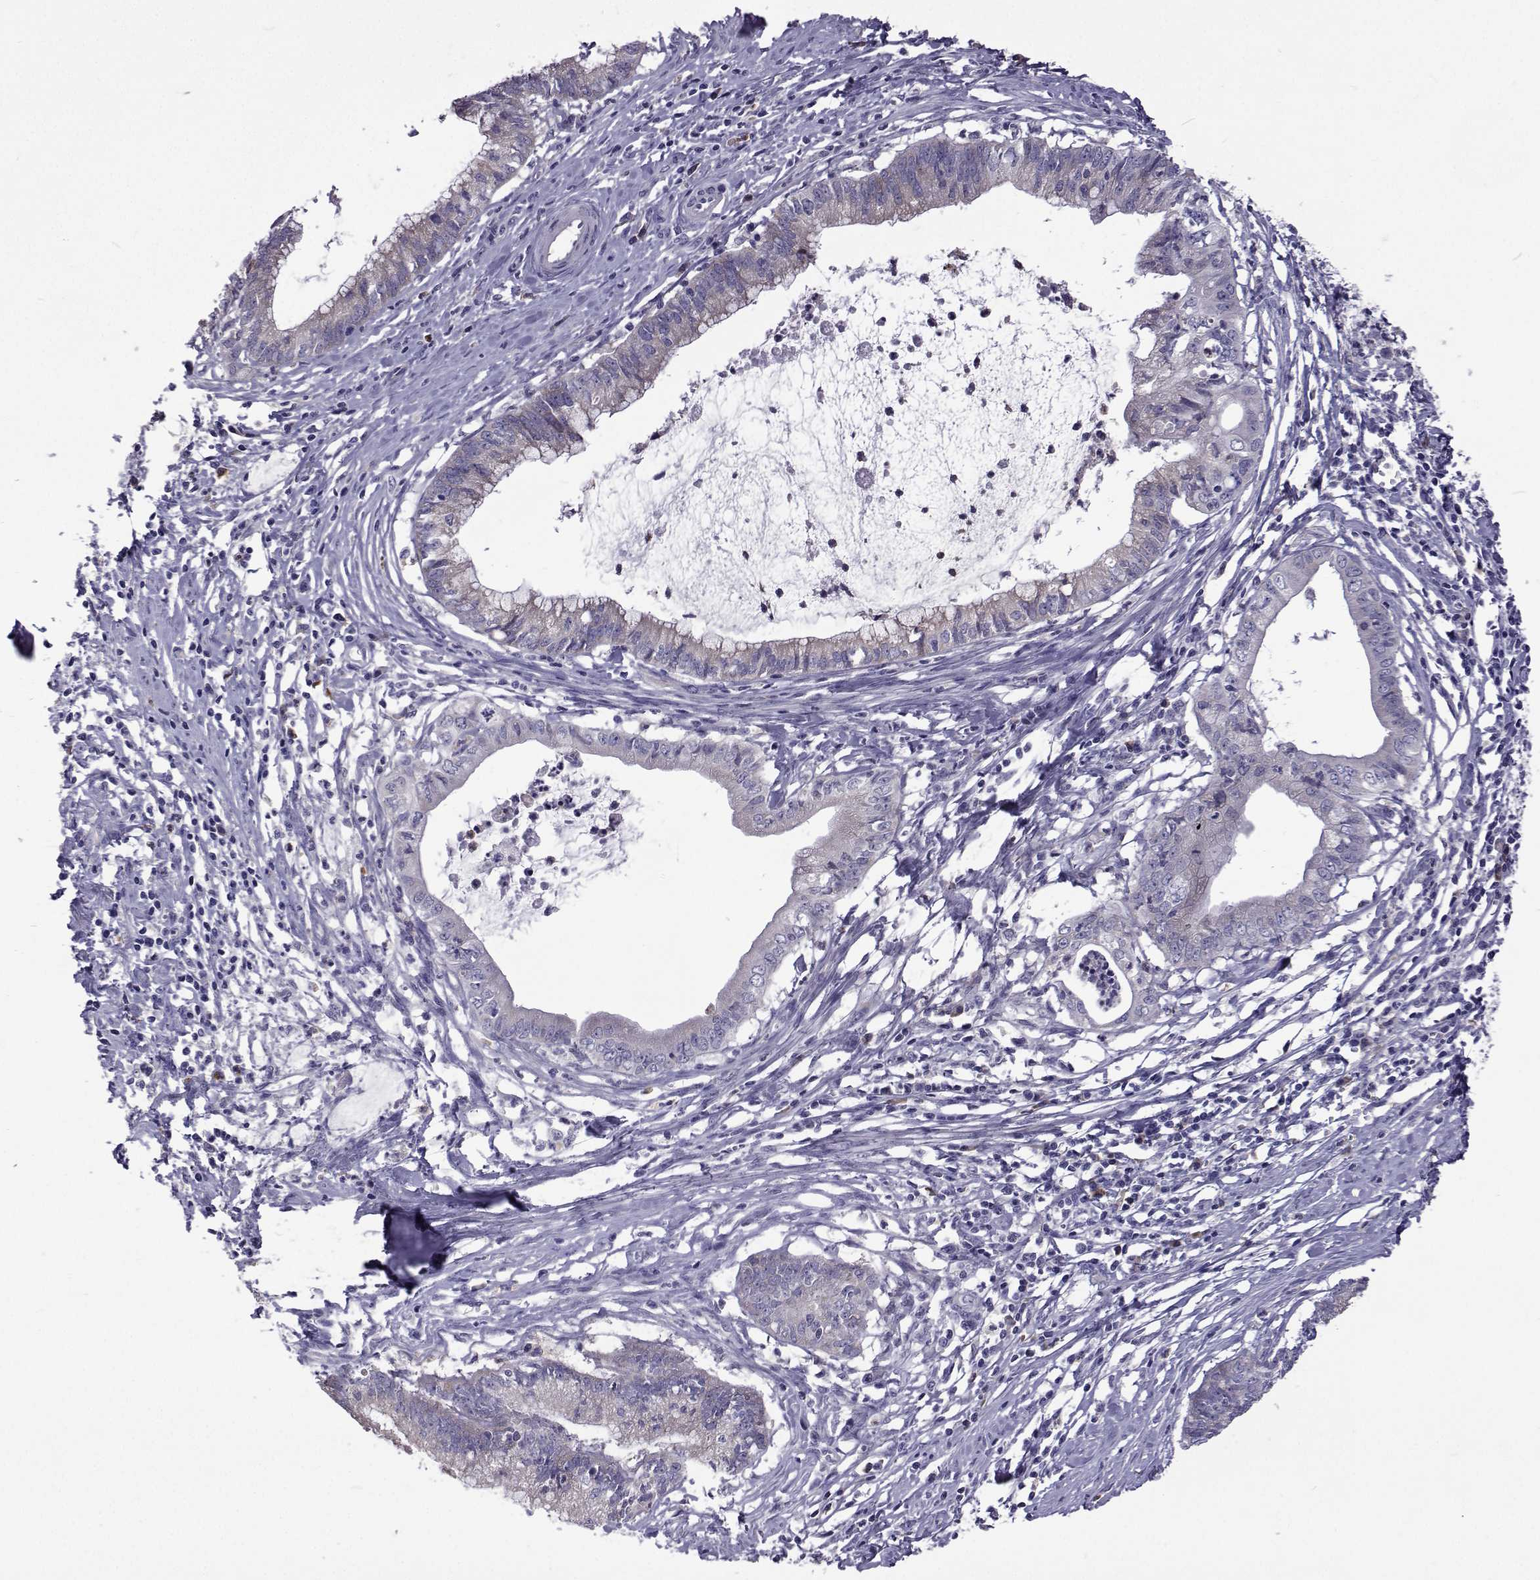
{"staining": {"intensity": "negative", "quantity": "none", "location": "none"}, "tissue": "cervical cancer", "cell_type": "Tumor cells", "image_type": "cancer", "snomed": [{"axis": "morphology", "description": "Normal tissue, NOS"}, {"axis": "morphology", "description": "Adenocarcinoma, NOS"}, {"axis": "topography", "description": "Cervix"}], "caption": "An immunohistochemistry (IHC) micrograph of cervical cancer is shown. There is no staining in tumor cells of cervical cancer.", "gene": "NPR3", "patient": {"sex": "female", "age": 38}}